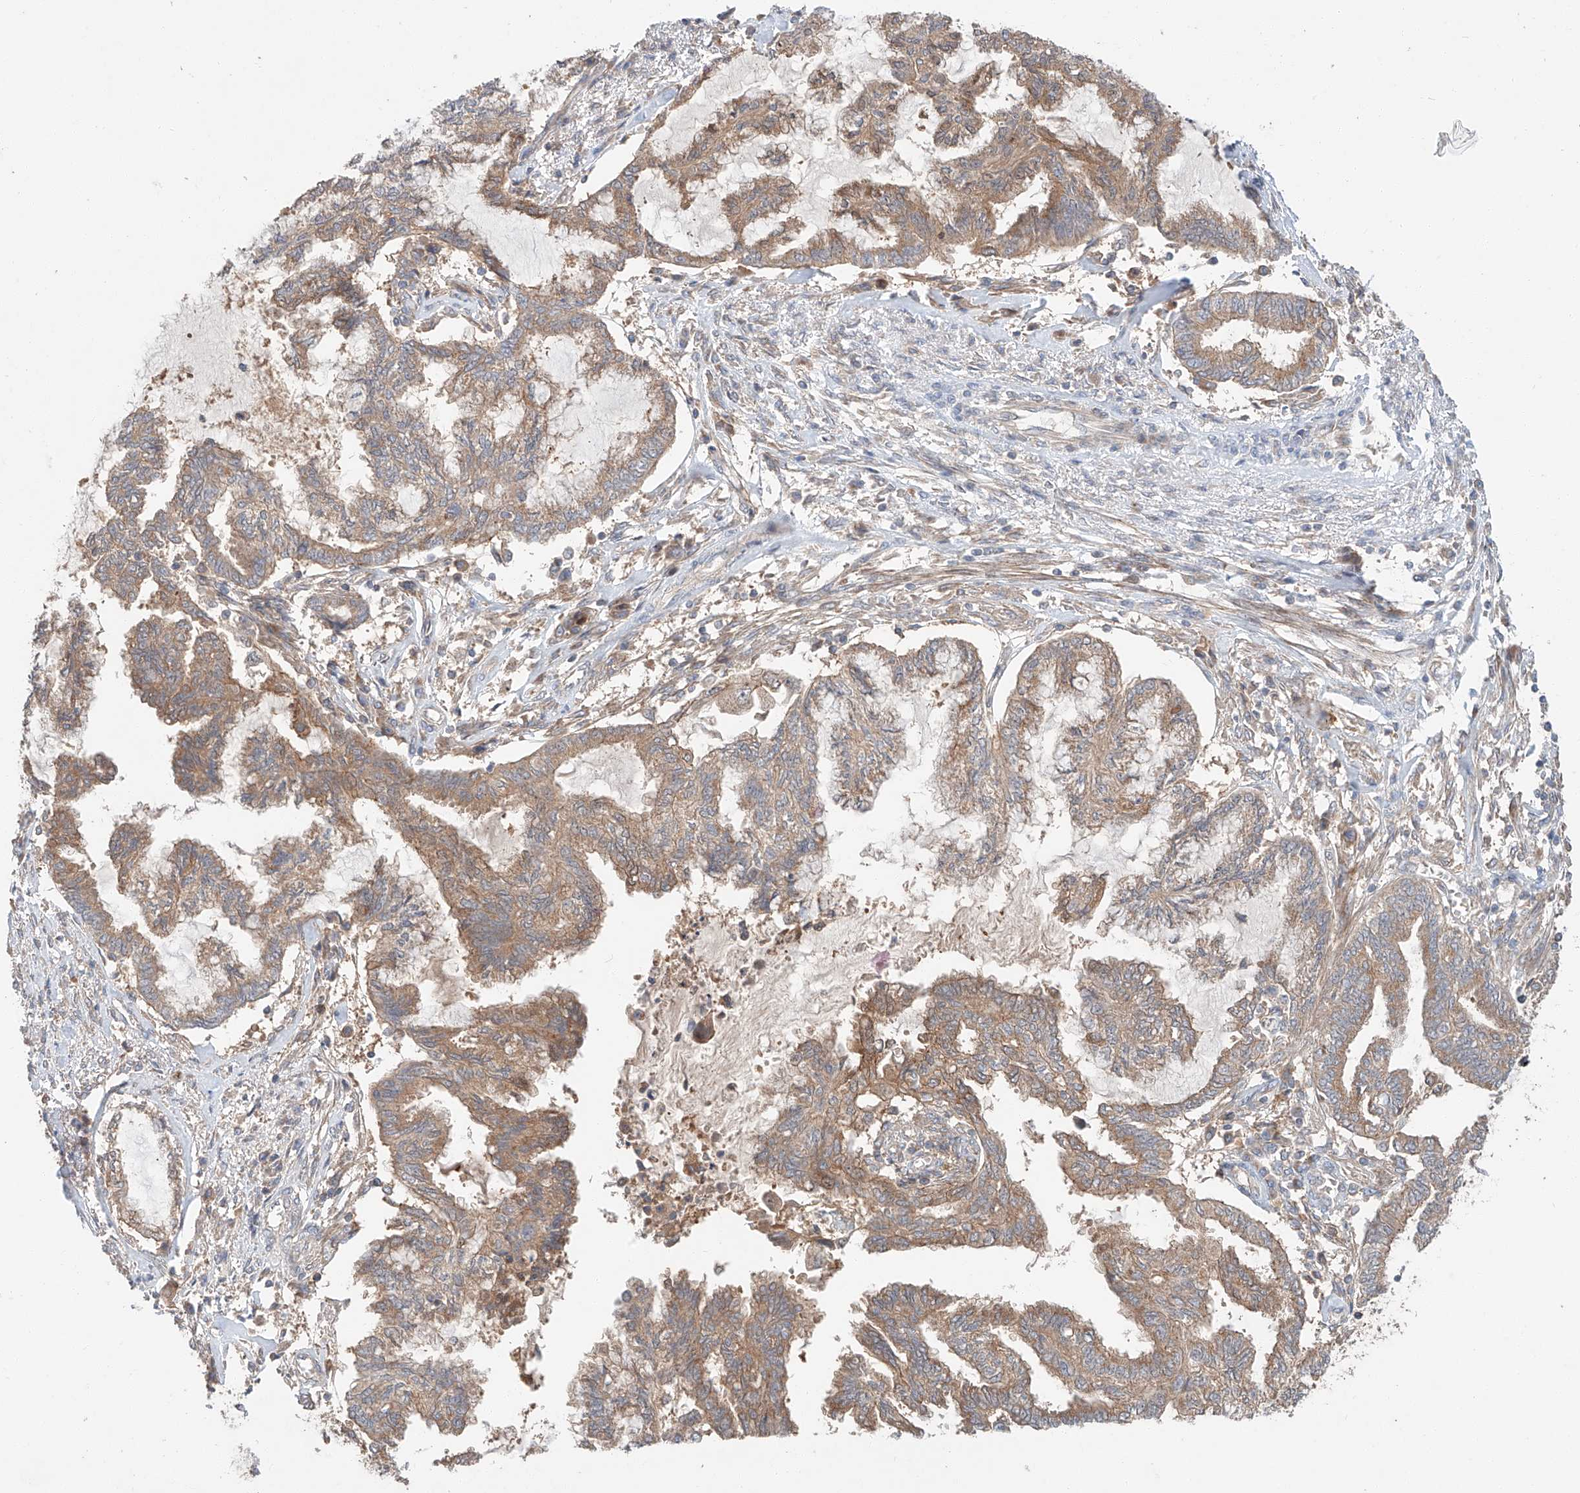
{"staining": {"intensity": "moderate", "quantity": ">75%", "location": "cytoplasmic/membranous"}, "tissue": "endometrial cancer", "cell_type": "Tumor cells", "image_type": "cancer", "snomed": [{"axis": "morphology", "description": "Adenocarcinoma, NOS"}, {"axis": "topography", "description": "Endometrium"}], "caption": "The micrograph shows immunohistochemical staining of endometrial adenocarcinoma. There is moderate cytoplasmic/membranous expression is identified in approximately >75% of tumor cells.", "gene": "XPNPEP1", "patient": {"sex": "female", "age": 86}}